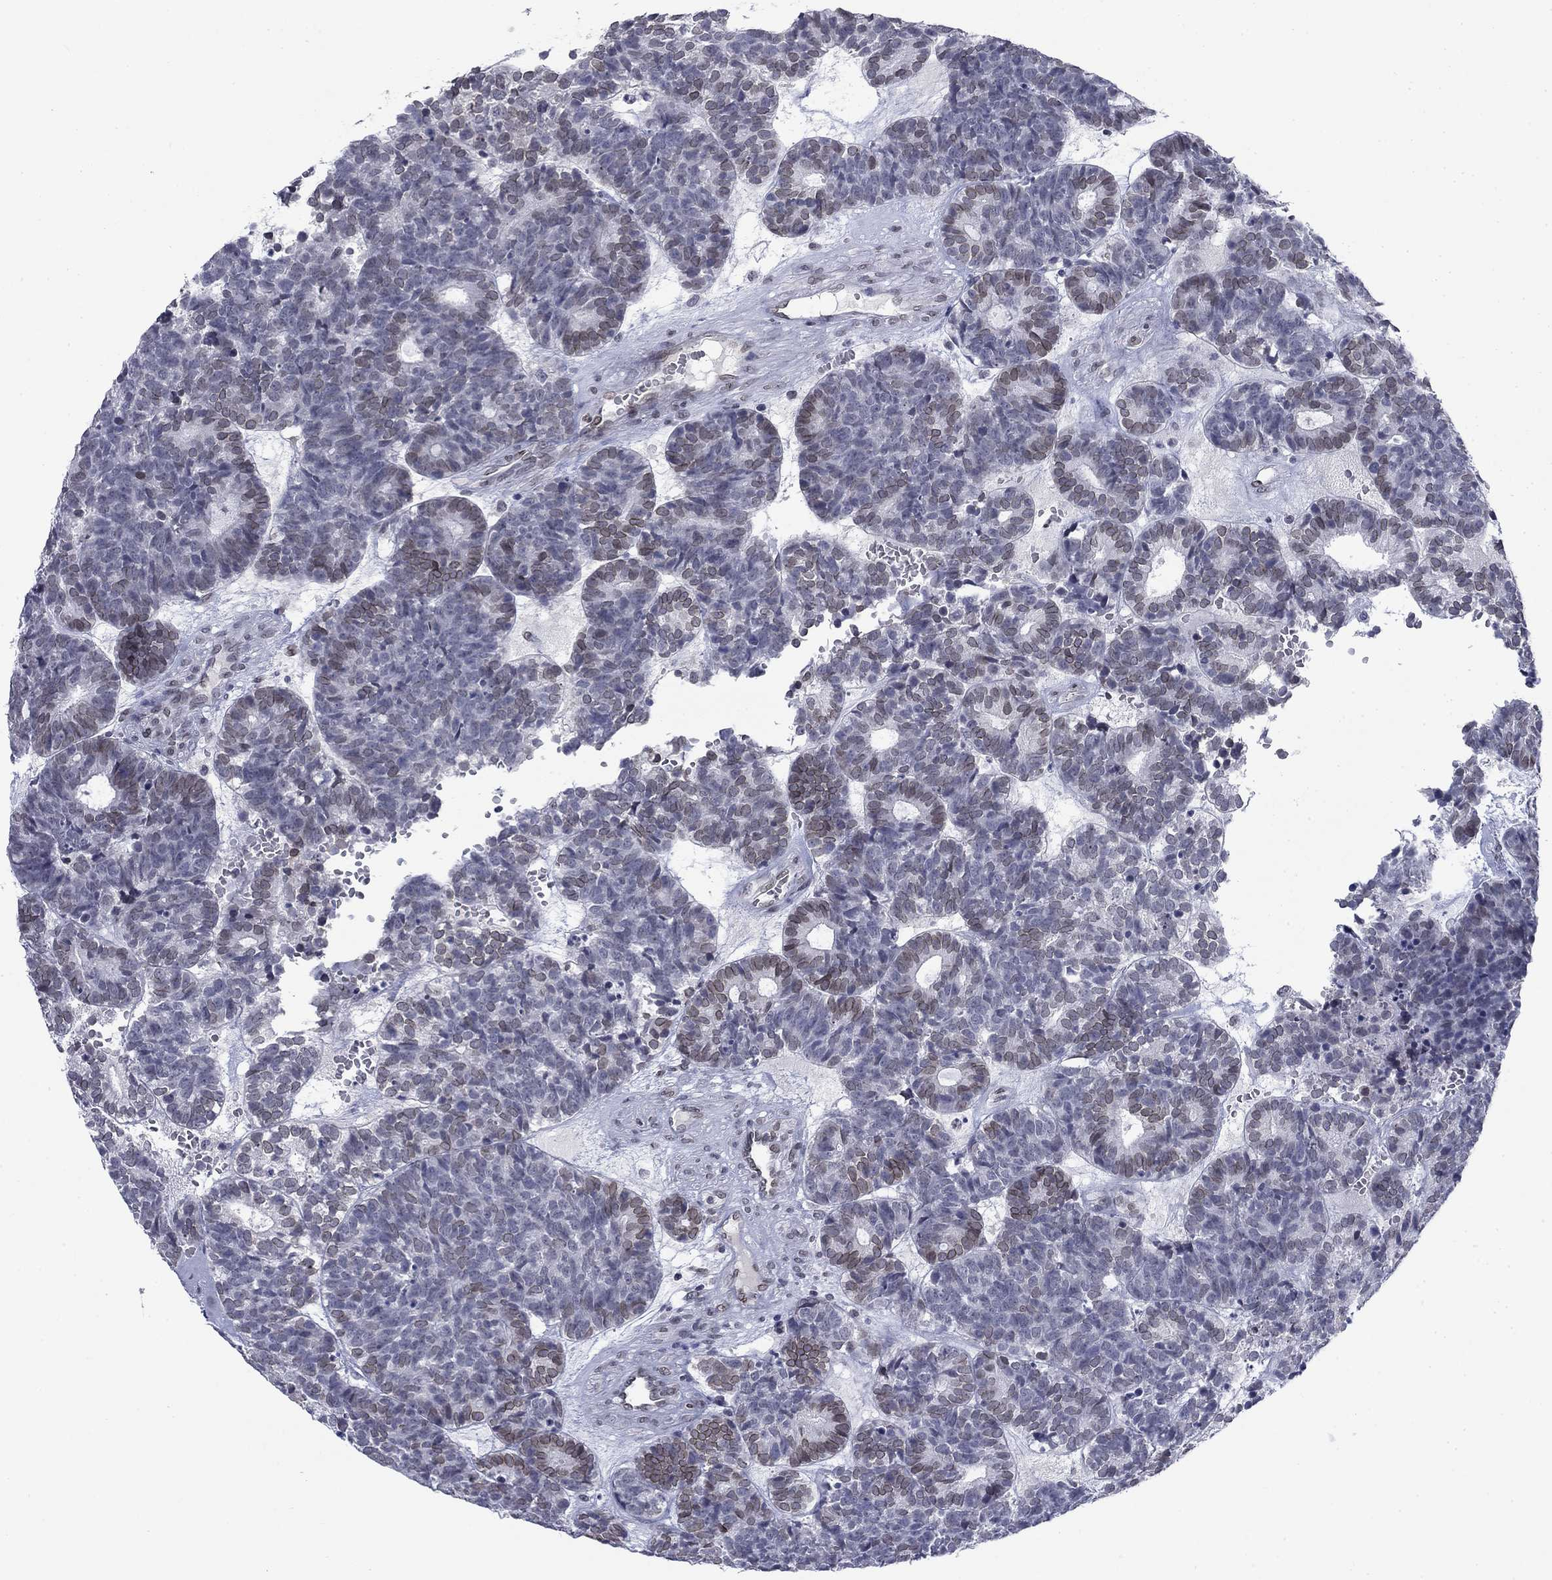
{"staining": {"intensity": "strong", "quantity": "<25%", "location": "cytoplasmic/membranous,nuclear"}, "tissue": "head and neck cancer", "cell_type": "Tumor cells", "image_type": "cancer", "snomed": [{"axis": "morphology", "description": "Adenocarcinoma, NOS"}, {"axis": "topography", "description": "Head-Neck"}], "caption": "This micrograph demonstrates IHC staining of head and neck cancer, with medium strong cytoplasmic/membranous and nuclear staining in approximately <25% of tumor cells.", "gene": "TOR1AIP1", "patient": {"sex": "female", "age": 81}}